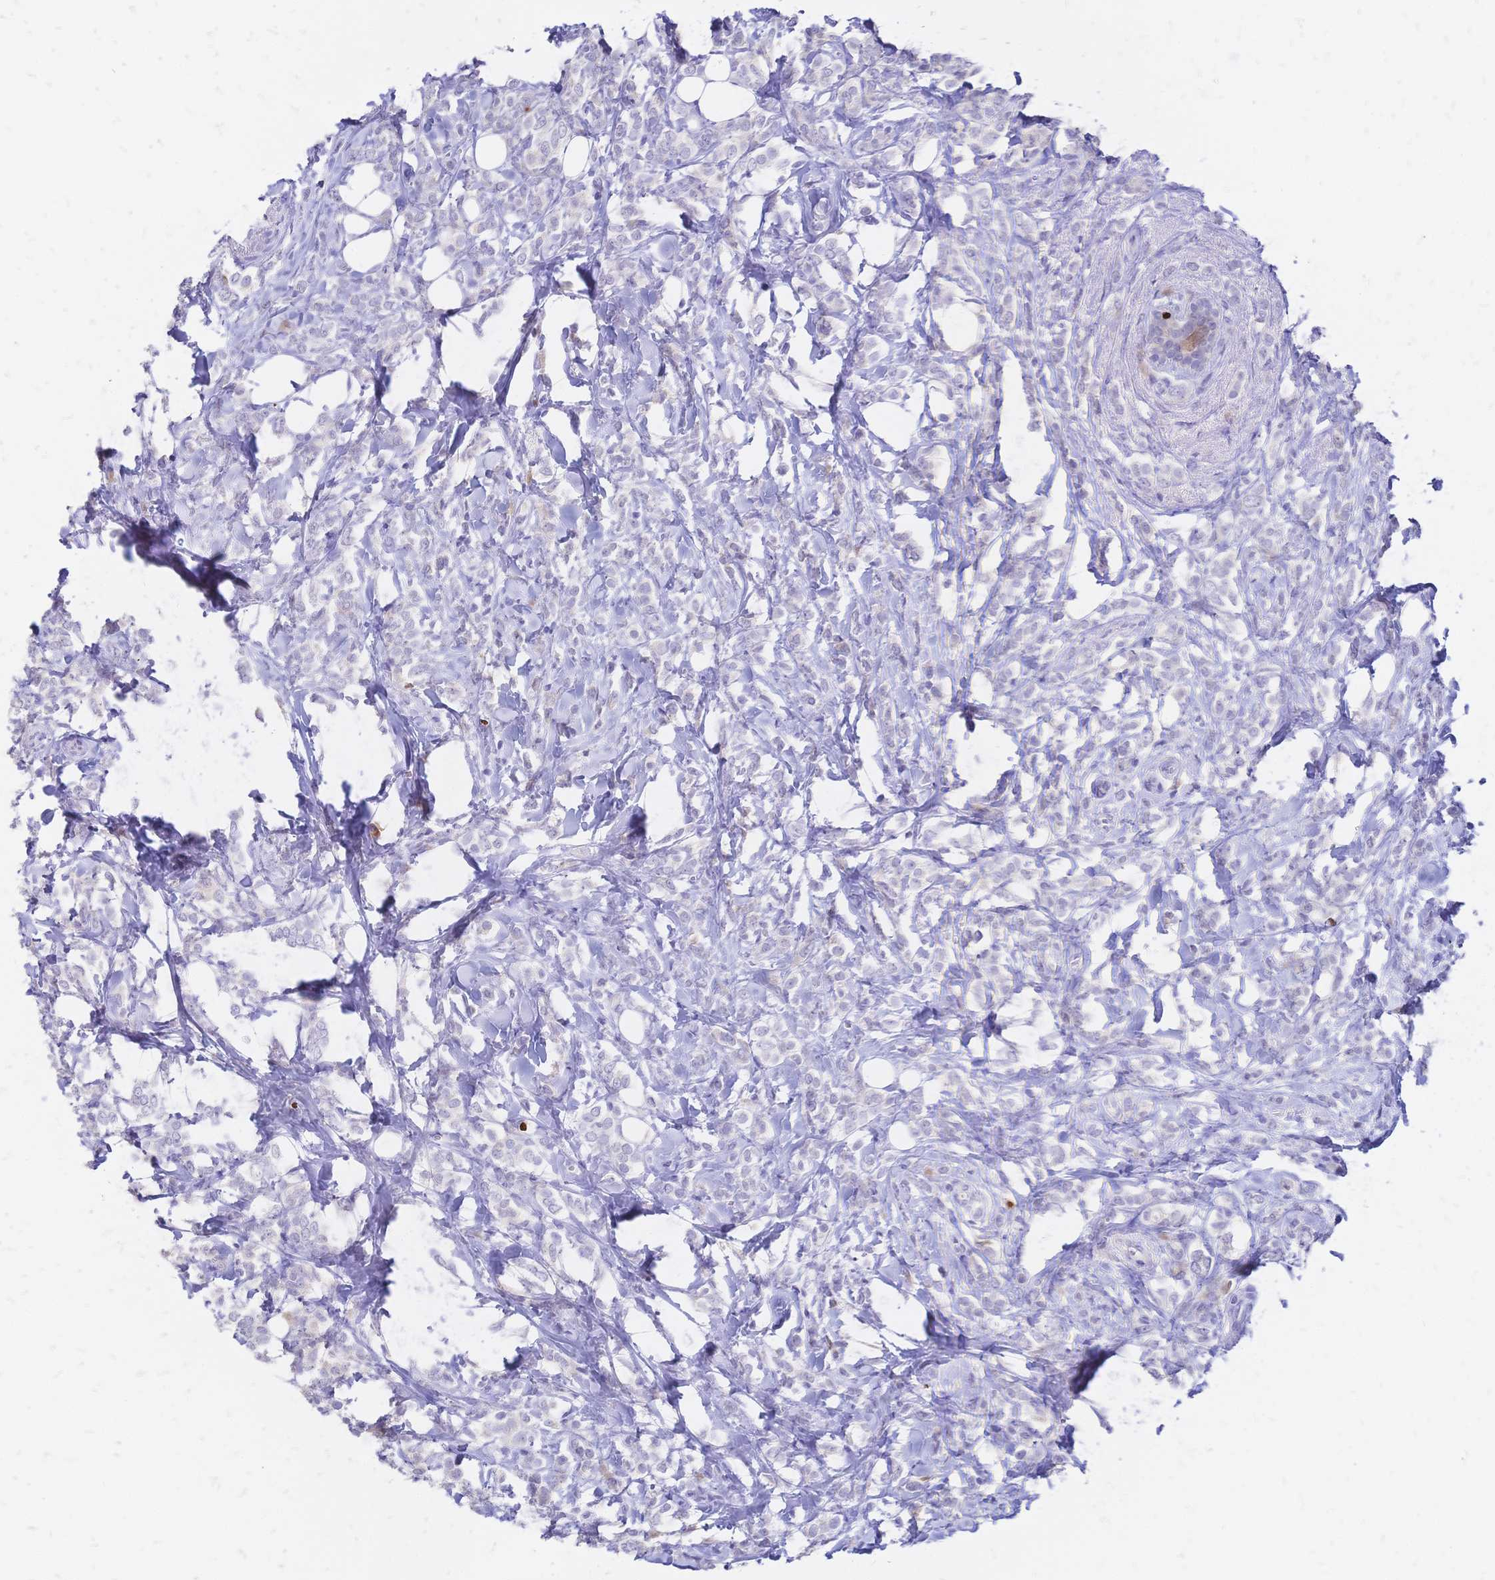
{"staining": {"intensity": "negative", "quantity": "none", "location": "none"}, "tissue": "breast cancer", "cell_type": "Tumor cells", "image_type": "cancer", "snomed": [{"axis": "morphology", "description": "Lobular carcinoma"}, {"axis": "topography", "description": "Breast"}], "caption": "Photomicrograph shows no protein staining in tumor cells of breast cancer (lobular carcinoma) tissue. (DAB immunohistochemistry (IHC) with hematoxylin counter stain).", "gene": "GRB7", "patient": {"sex": "female", "age": 49}}